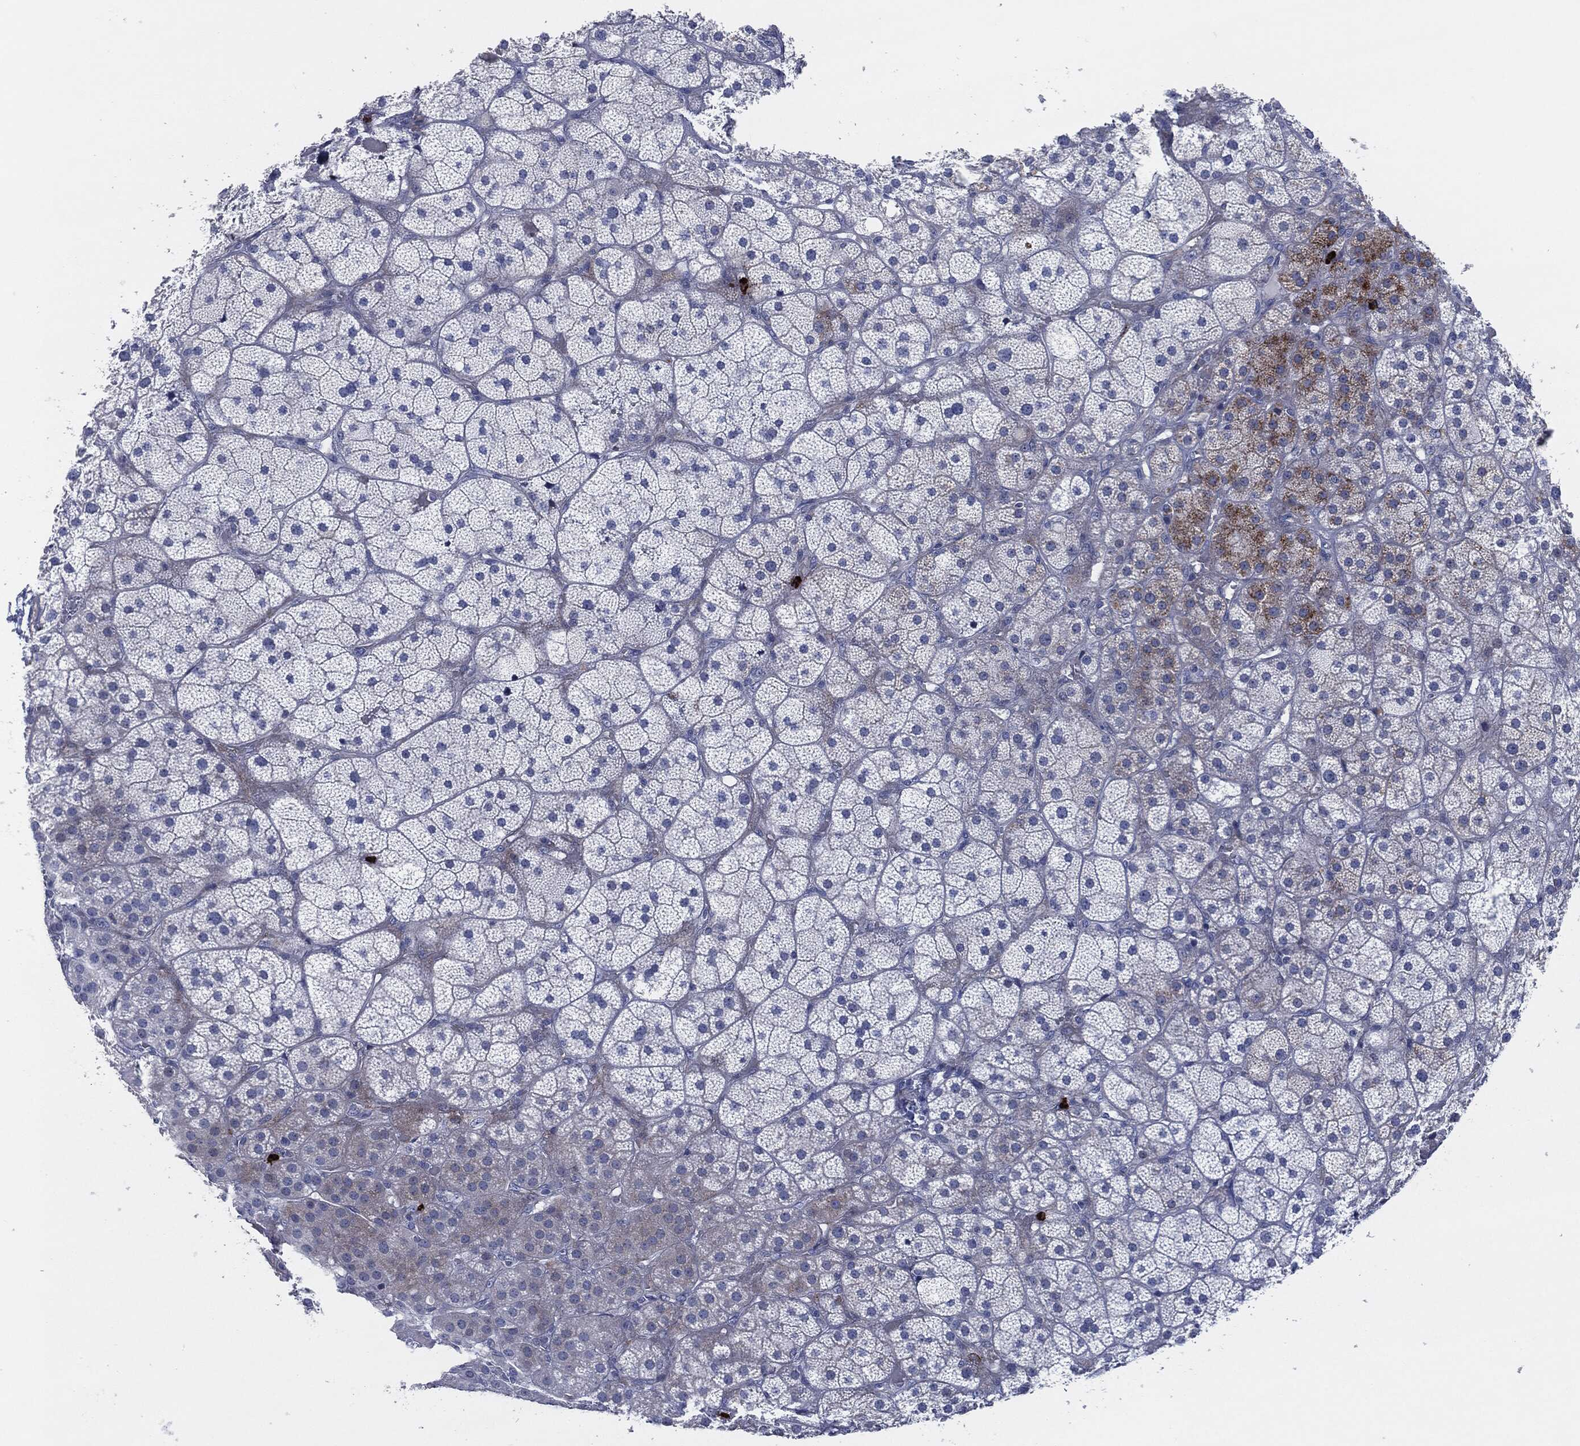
{"staining": {"intensity": "moderate", "quantity": "<25%", "location": "cytoplasmic/membranous"}, "tissue": "adrenal gland", "cell_type": "Glandular cells", "image_type": "normal", "snomed": [{"axis": "morphology", "description": "Normal tissue, NOS"}, {"axis": "topography", "description": "Adrenal gland"}], "caption": "A brown stain labels moderate cytoplasmic/membranous staining of a protein in glandular cells of normal human adrenal gland.", "gene": "MPO", "patient": {"sex": "male", "age": 57}}